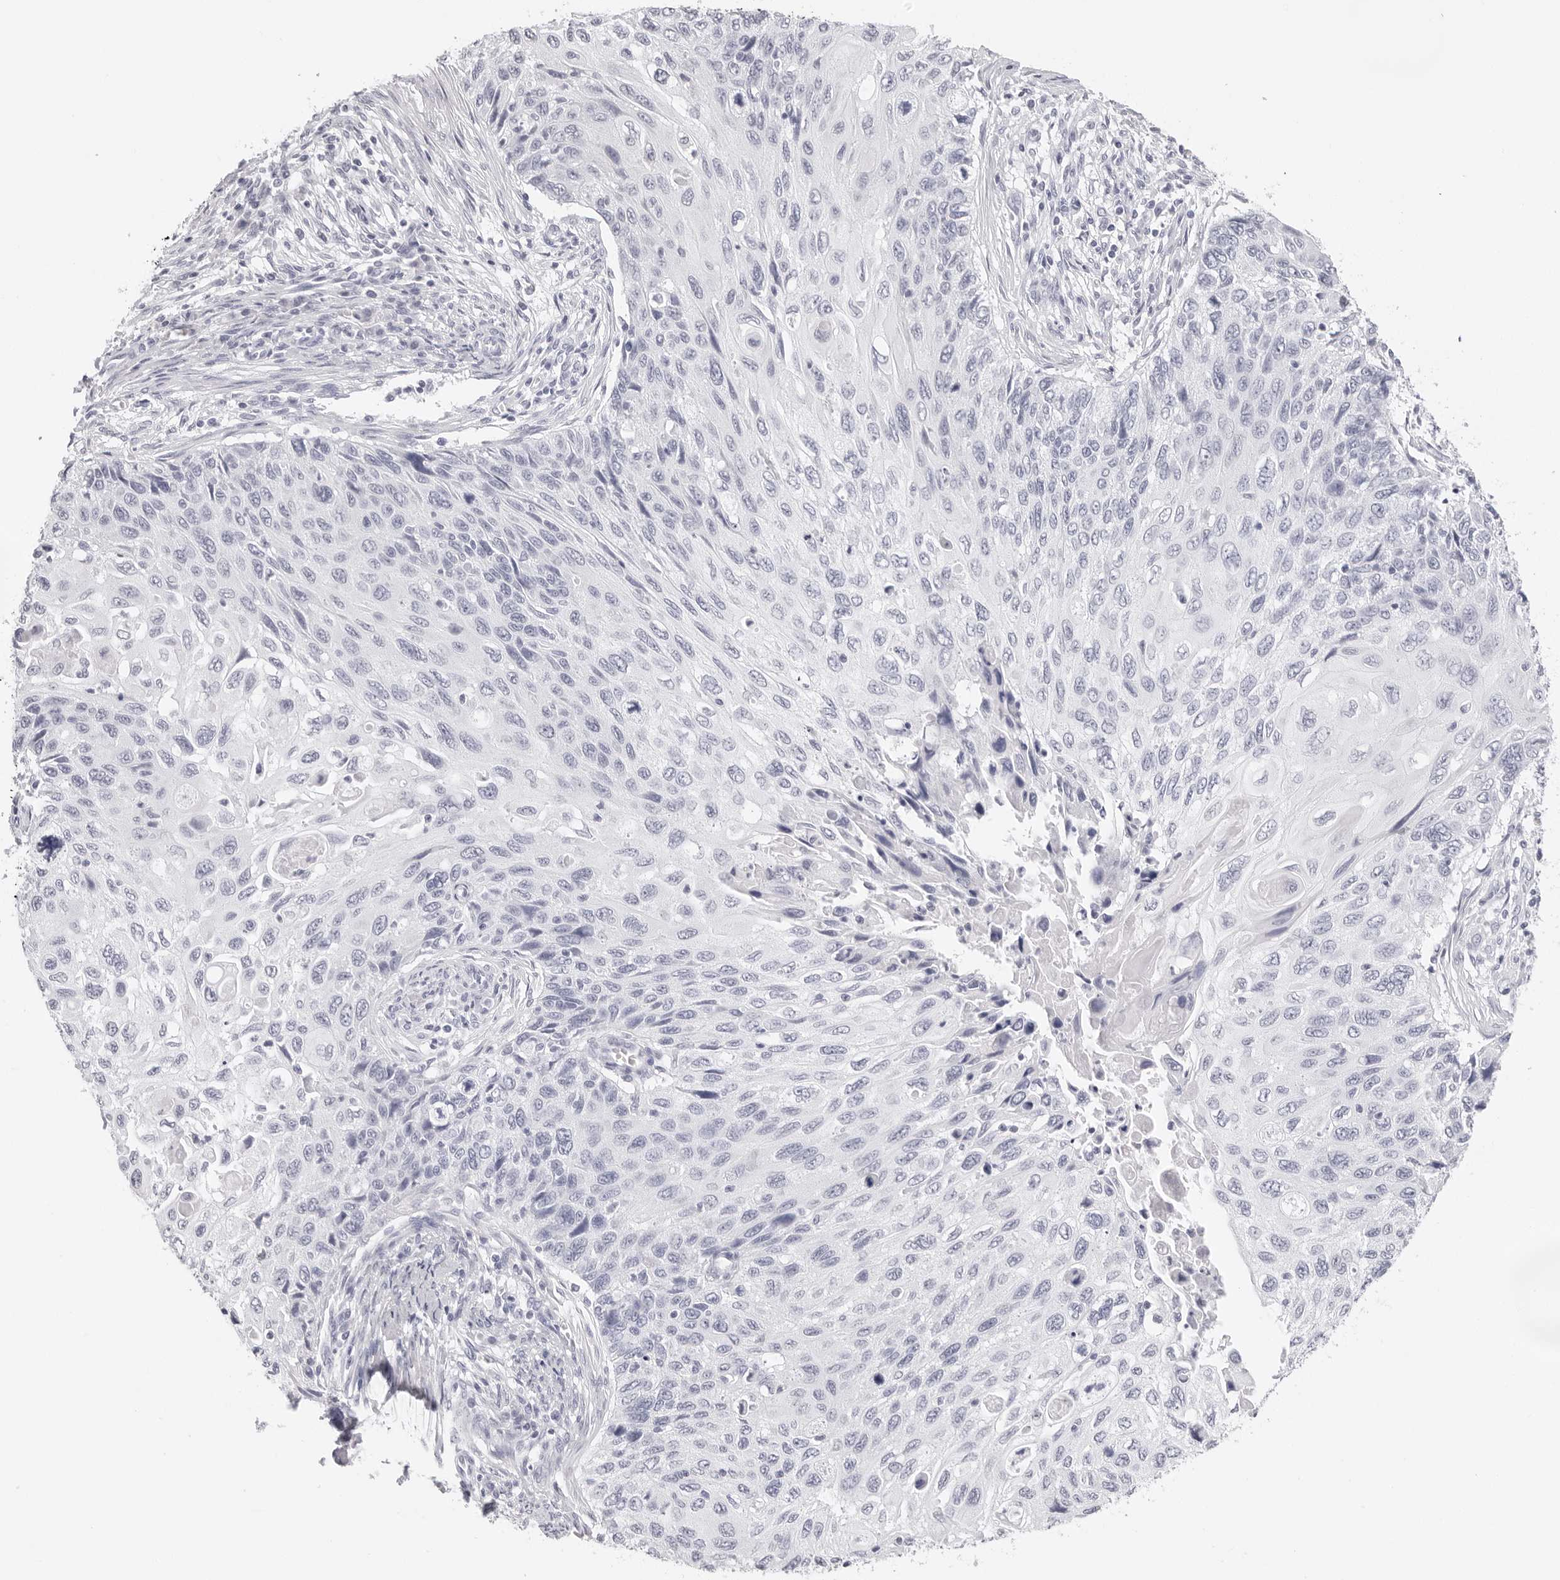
{"staining": {"intensity": "negative", "quantity": "none", "location": "none"}, "tissue": "cervical cancer", "cell_type": "Tumor cells", "image_type": "cancer", "snomed": [{"axis": "morphology", "description": "Squamous cell carcinoma, NOS"}, {"axis": "topography", "description": "Cervix"}], "caption": "High power microscopy photomicrograph of an IHC image of cervical cancer, revealing no significant positivity in tumor cells.", "gene": "CST5", "patient": {"sex": "female", "age": 70}}